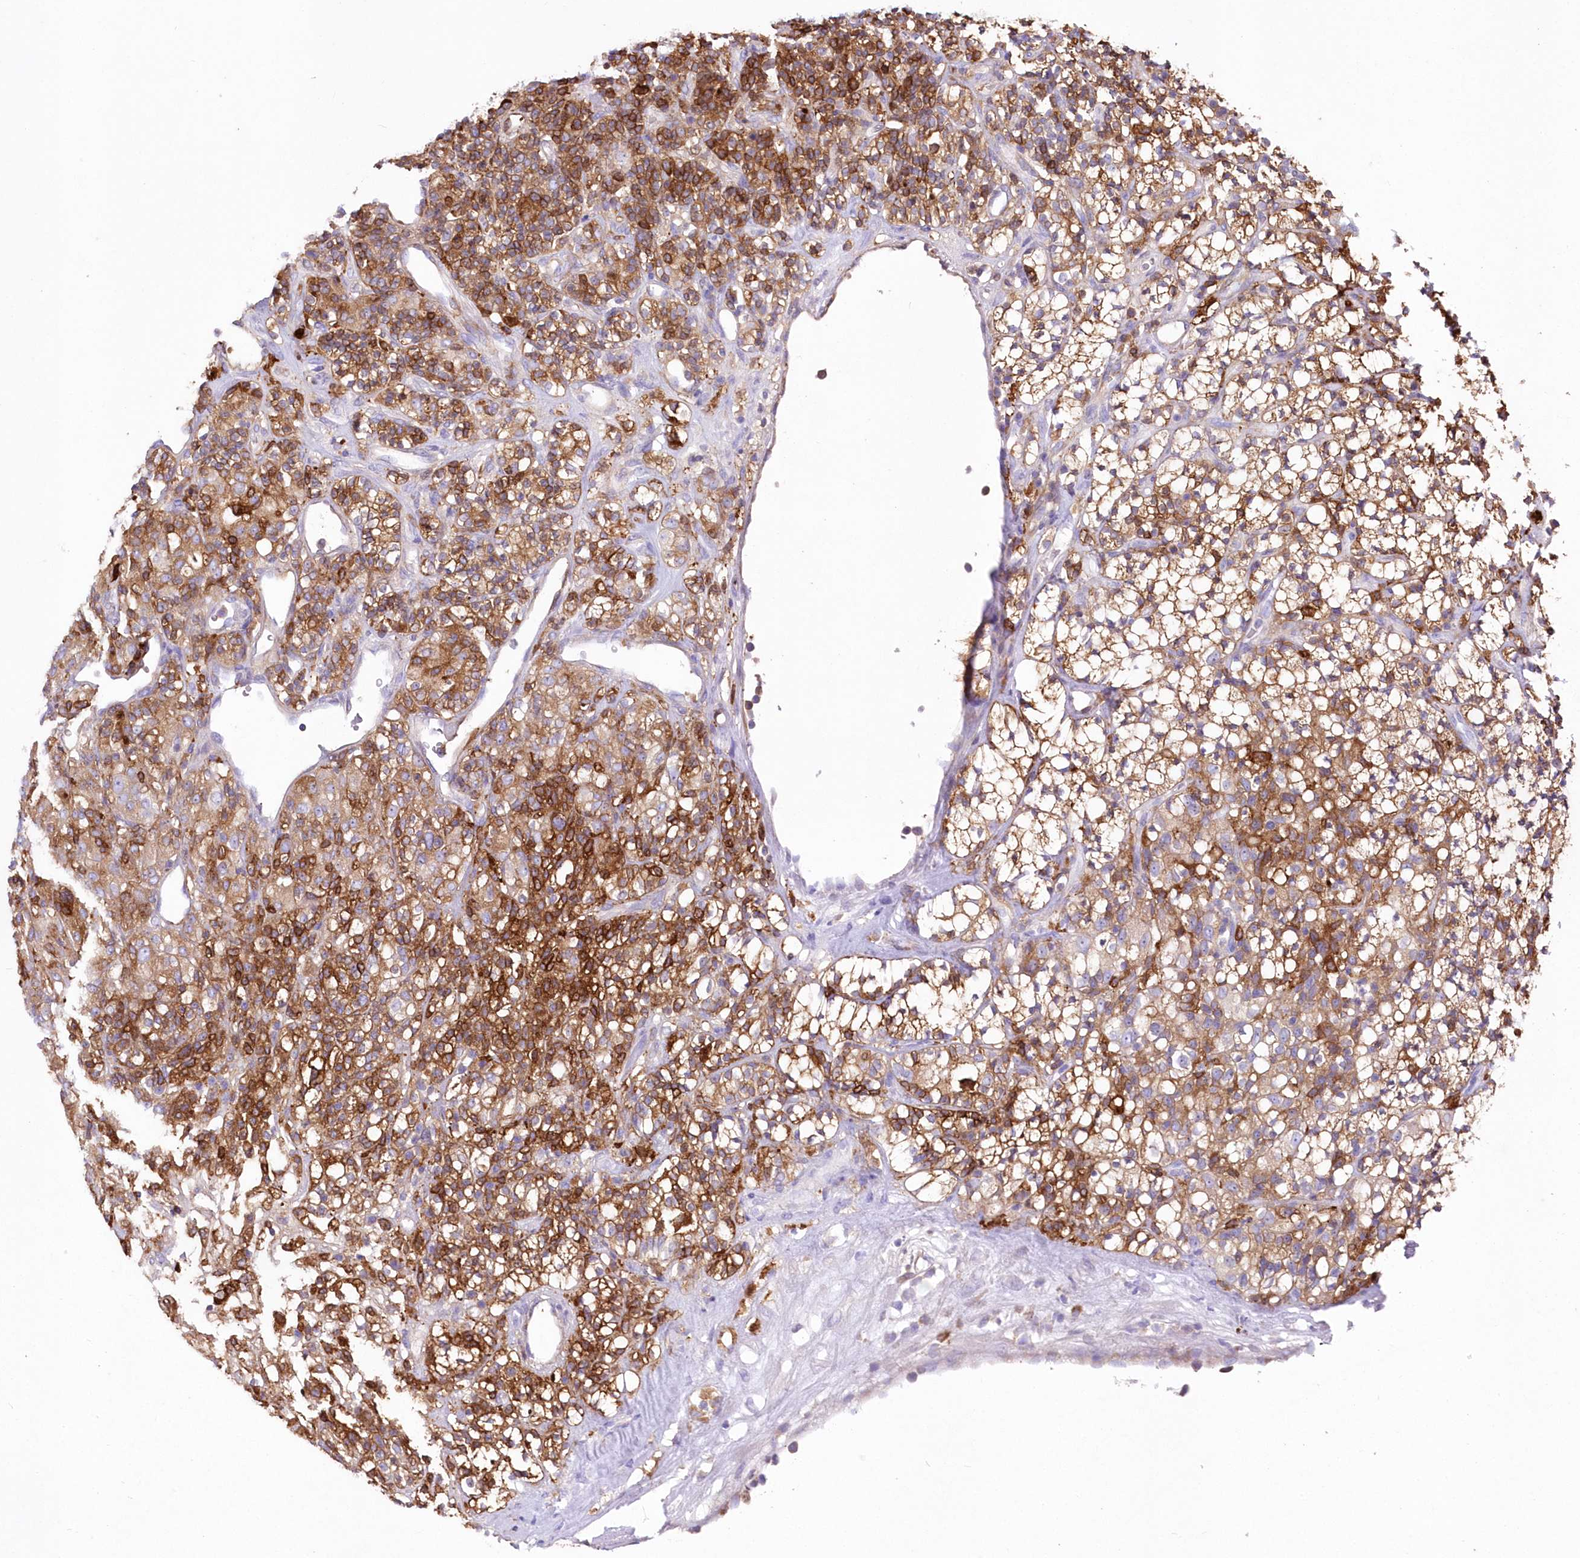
{"staining": {"intensity": "moderate", "quantity": ">75%", "location": "cytoplasmic/membranous"}, "tissue": "renal cancer", "cell_type": "Tumor cells", "image_type": "cancer", "snomed": [{"axis": "morphology", "description": "Adenocarcinoma, NOS"}, {"axis": "topography", "description": "Kidney"}], "caption": "Immunohistochemical staining of human renal cancer (adenocarcinoma) displays medium levels of moderate cytoplasmic/membranous expression in about >75% of tumor cells.", "gene": "DNAJC19", "patient": {"sex": "male", "age": 77}}